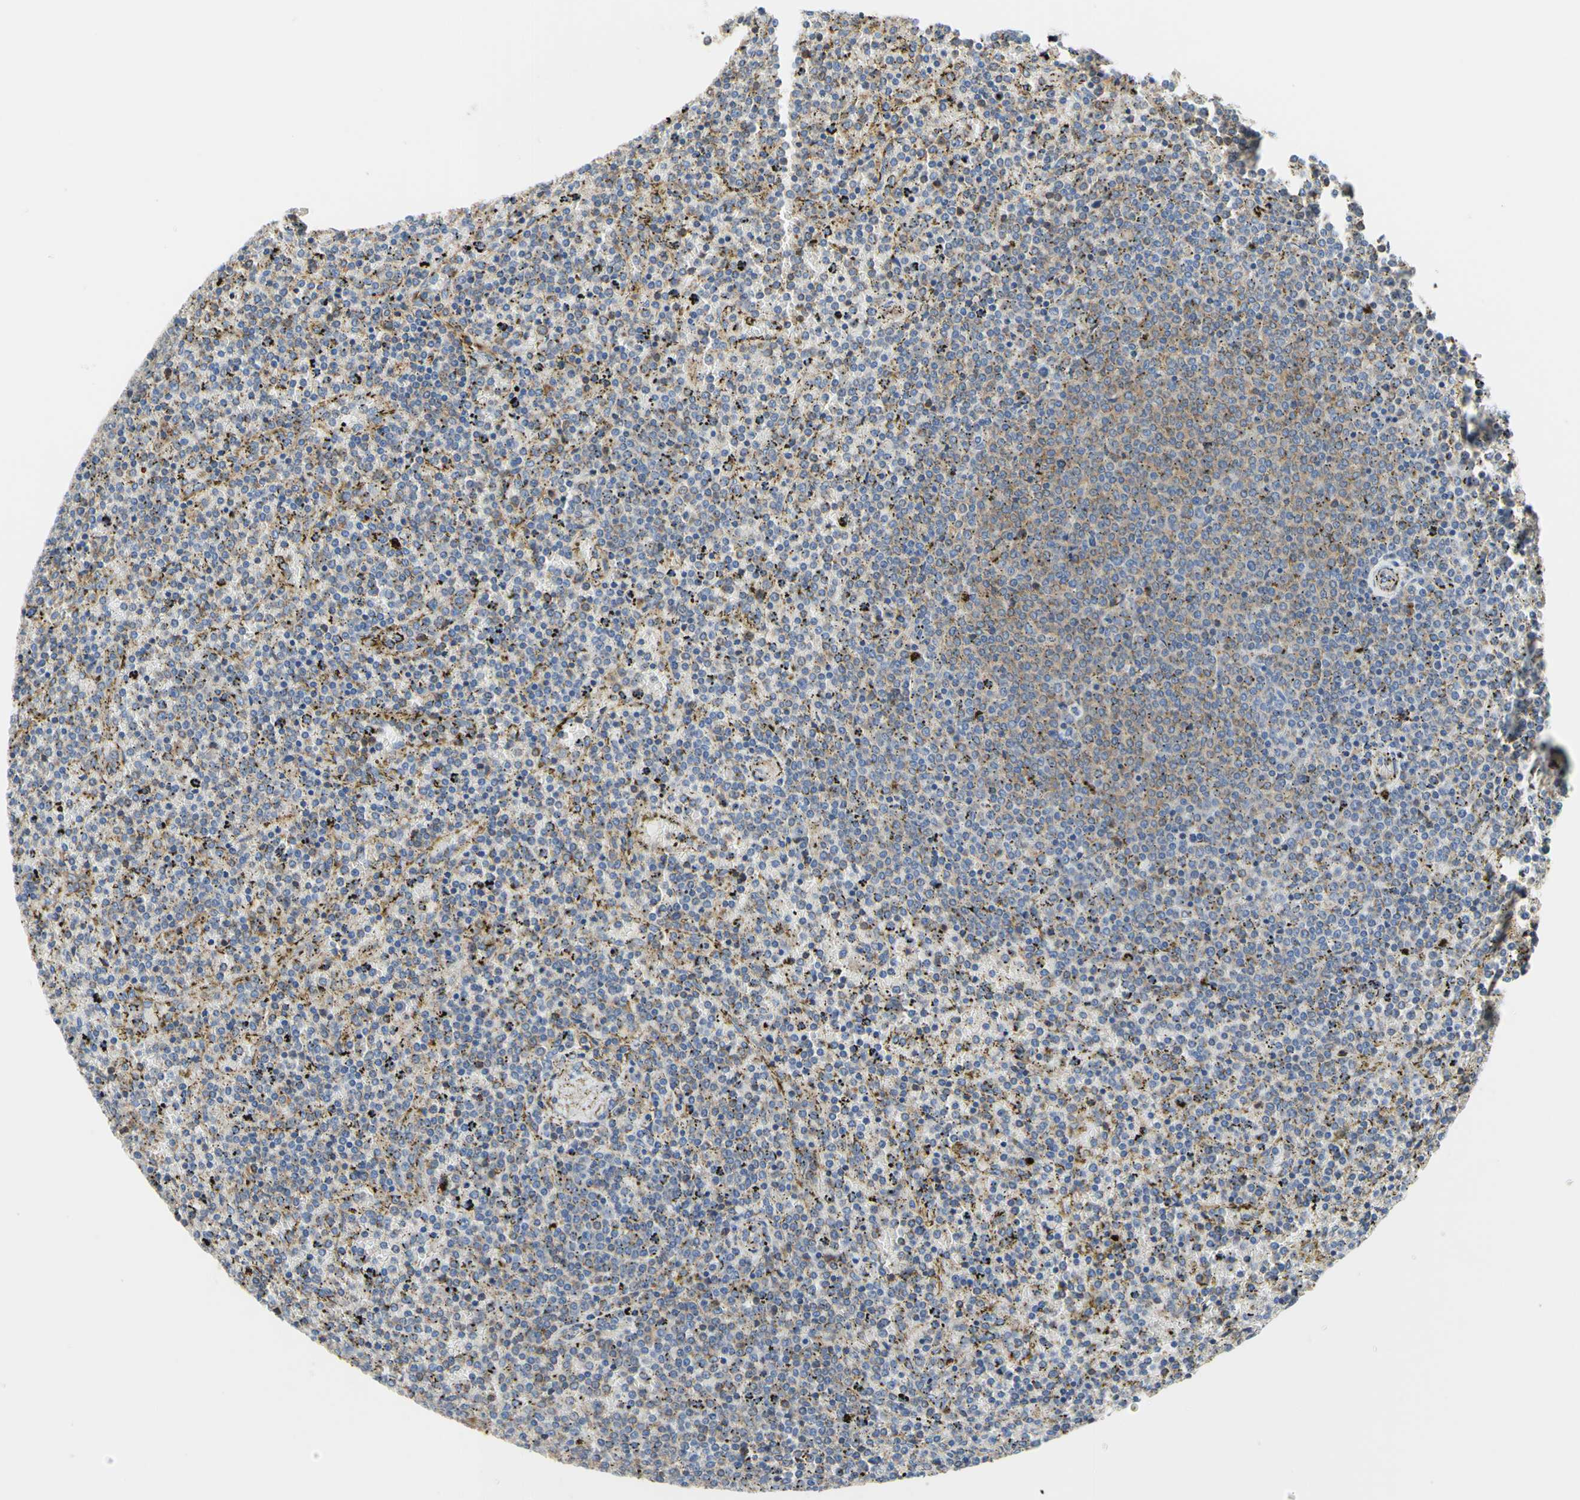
{"staining": {"intensity": "weak", "quantity": "<25%", "location": "cytoplasmic/membranous"}, "tissue": "lymphoma", "cell_type": "Tumor cells", "image_type": "cancer", "snomed": [{"axis": "morphology", "description": "Malignant lymphoma, non-Hodgkin's type, Low grade"}, {"axis": "topography", "description": "Spleen"}], "caption": "This is an immunohistochemistry image of human malignant lymphoma, non-Hodgkin's type (low-grade). There is no expression in tumor cells.", "gene": "BECN1", "patient": {"sex": "female", "age": 77}}